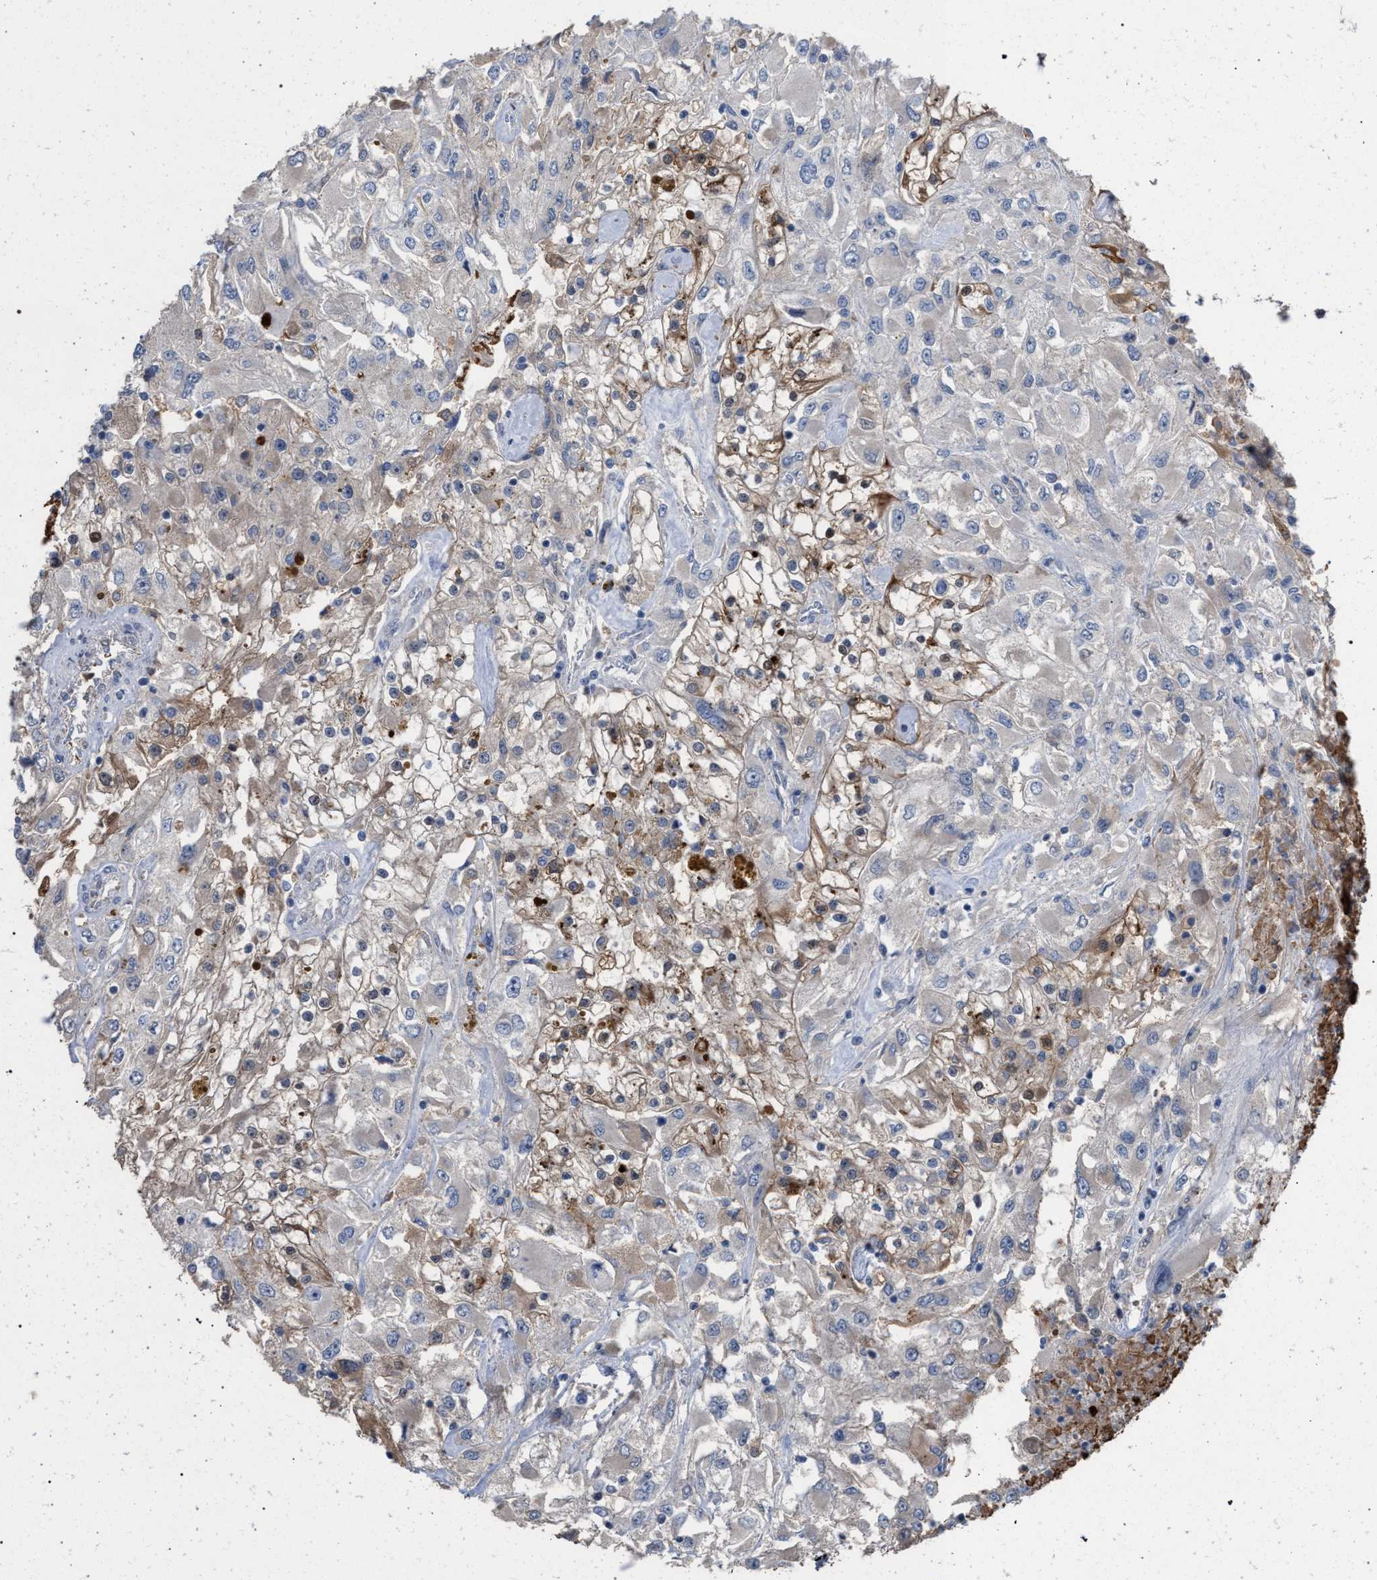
{"staining": {"intensity": "moderate", "quantity": "<25%", "location": "cytoplasmic/membranous"}, "tissue": "renal cancer", "cell_type": "Tumor cells", "image_type": "cancer", "snomed": [{"axis": "morphology", "description": "Adenocarcinoma, NOS"}, {"axis": "topography", "description": "Kidney"}], "caption": "Renal cancer (adenocarcinoma) stained for a protein (brown) shows moderate cytoplasmic/membranous positive positivity in approximately <25% of tumor cells.", "gene": "TECPR1", "patient": {"sex": "female", "age": 52}}